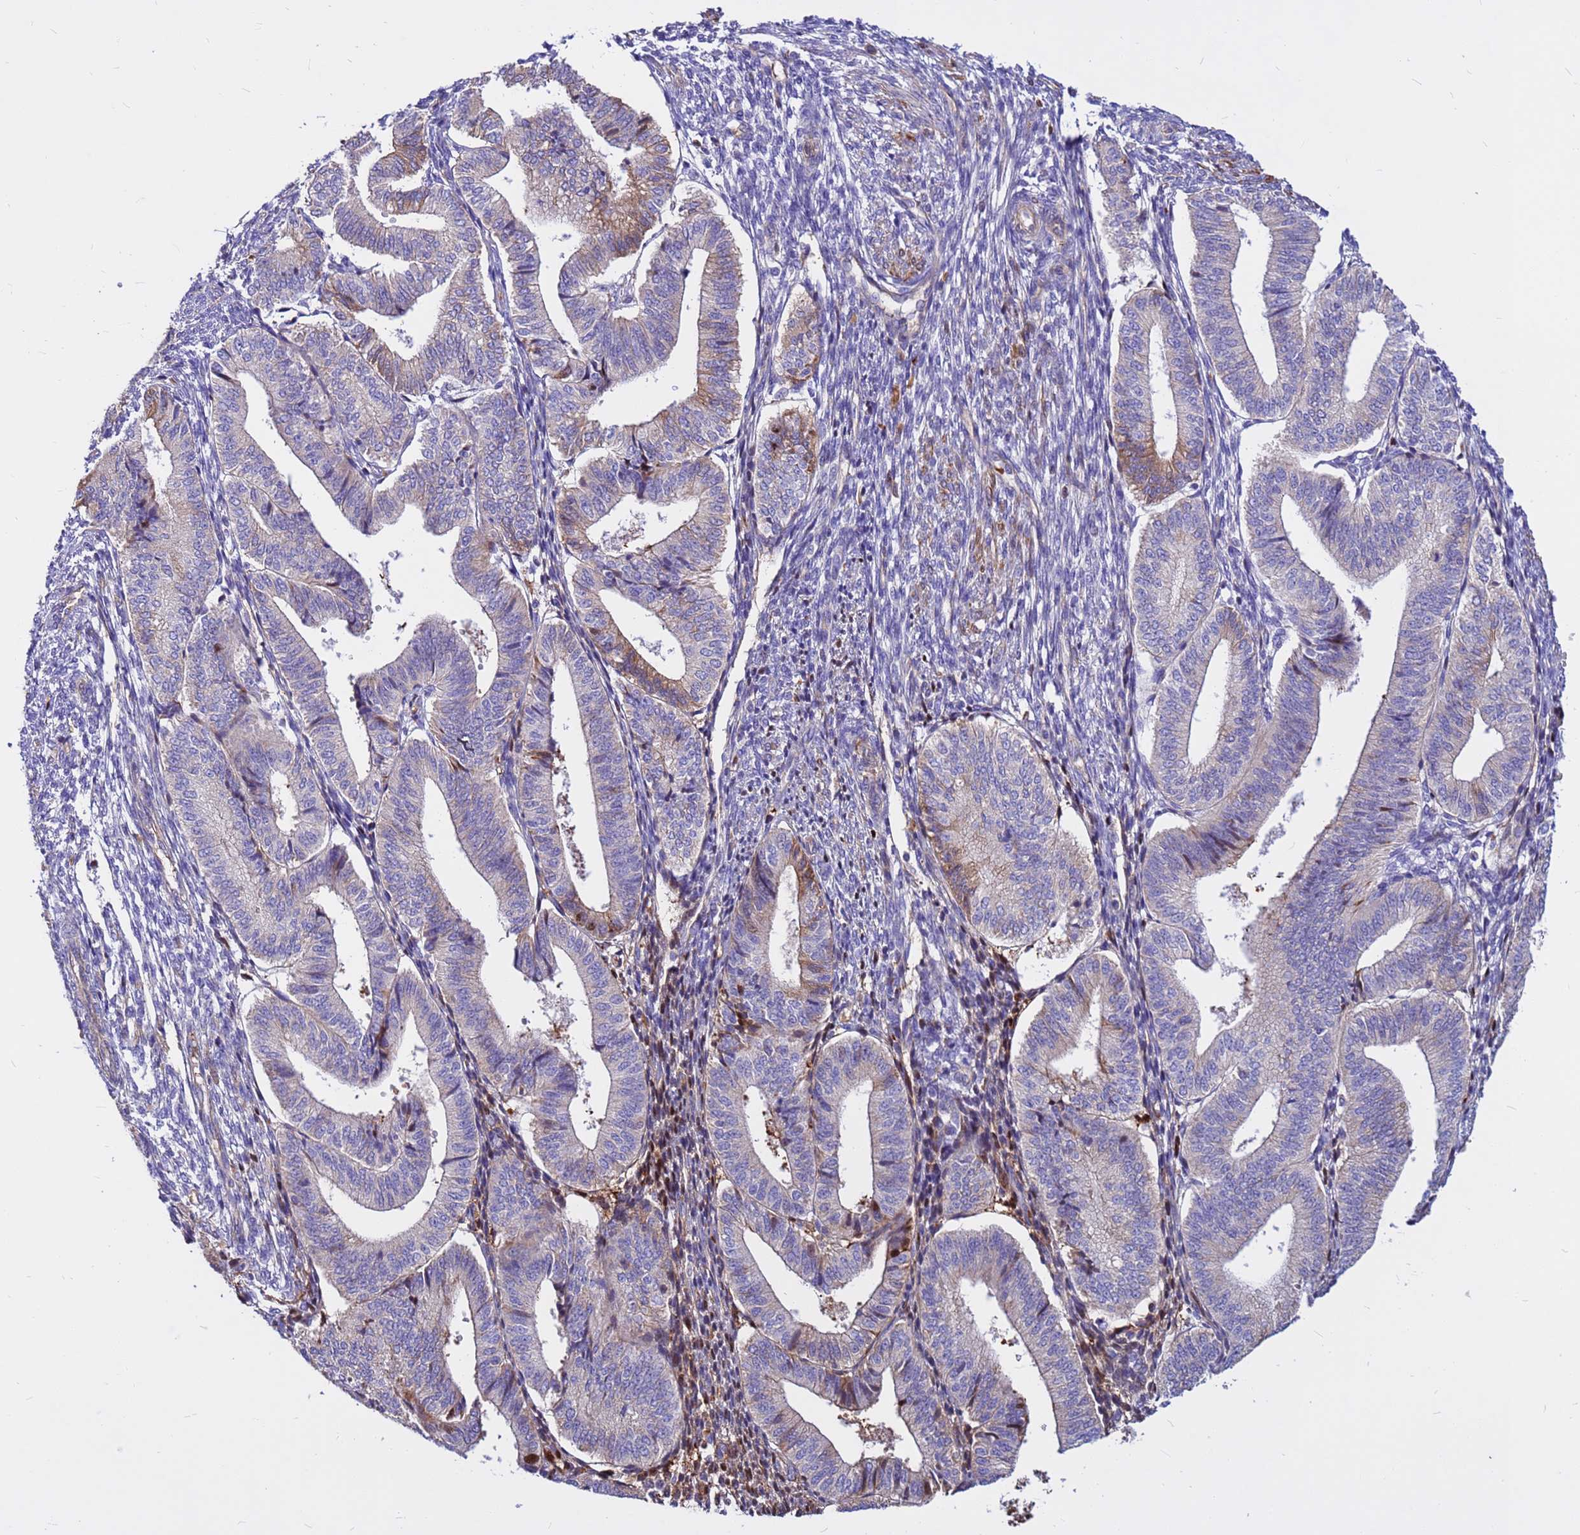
{"staining": {"intensity": "negative", "quantity": "none", "location": "none"}, "tissue": "endometrium", "cell_type": "Cells in endometrial stroma", "image_type": "normal", "snomed": [{"axis": "morphology", "description": "Normal tissue, NOS"}, {"axis": "topography", "description": "Endometrium"}], "caption": "This is a image of immunohistochemistry staining of unremarkable endometrium, which shows no expression in cells in endometrial stroma.", "gene": "CRHBP", "patient": {"sex": "female", "age": 34}}